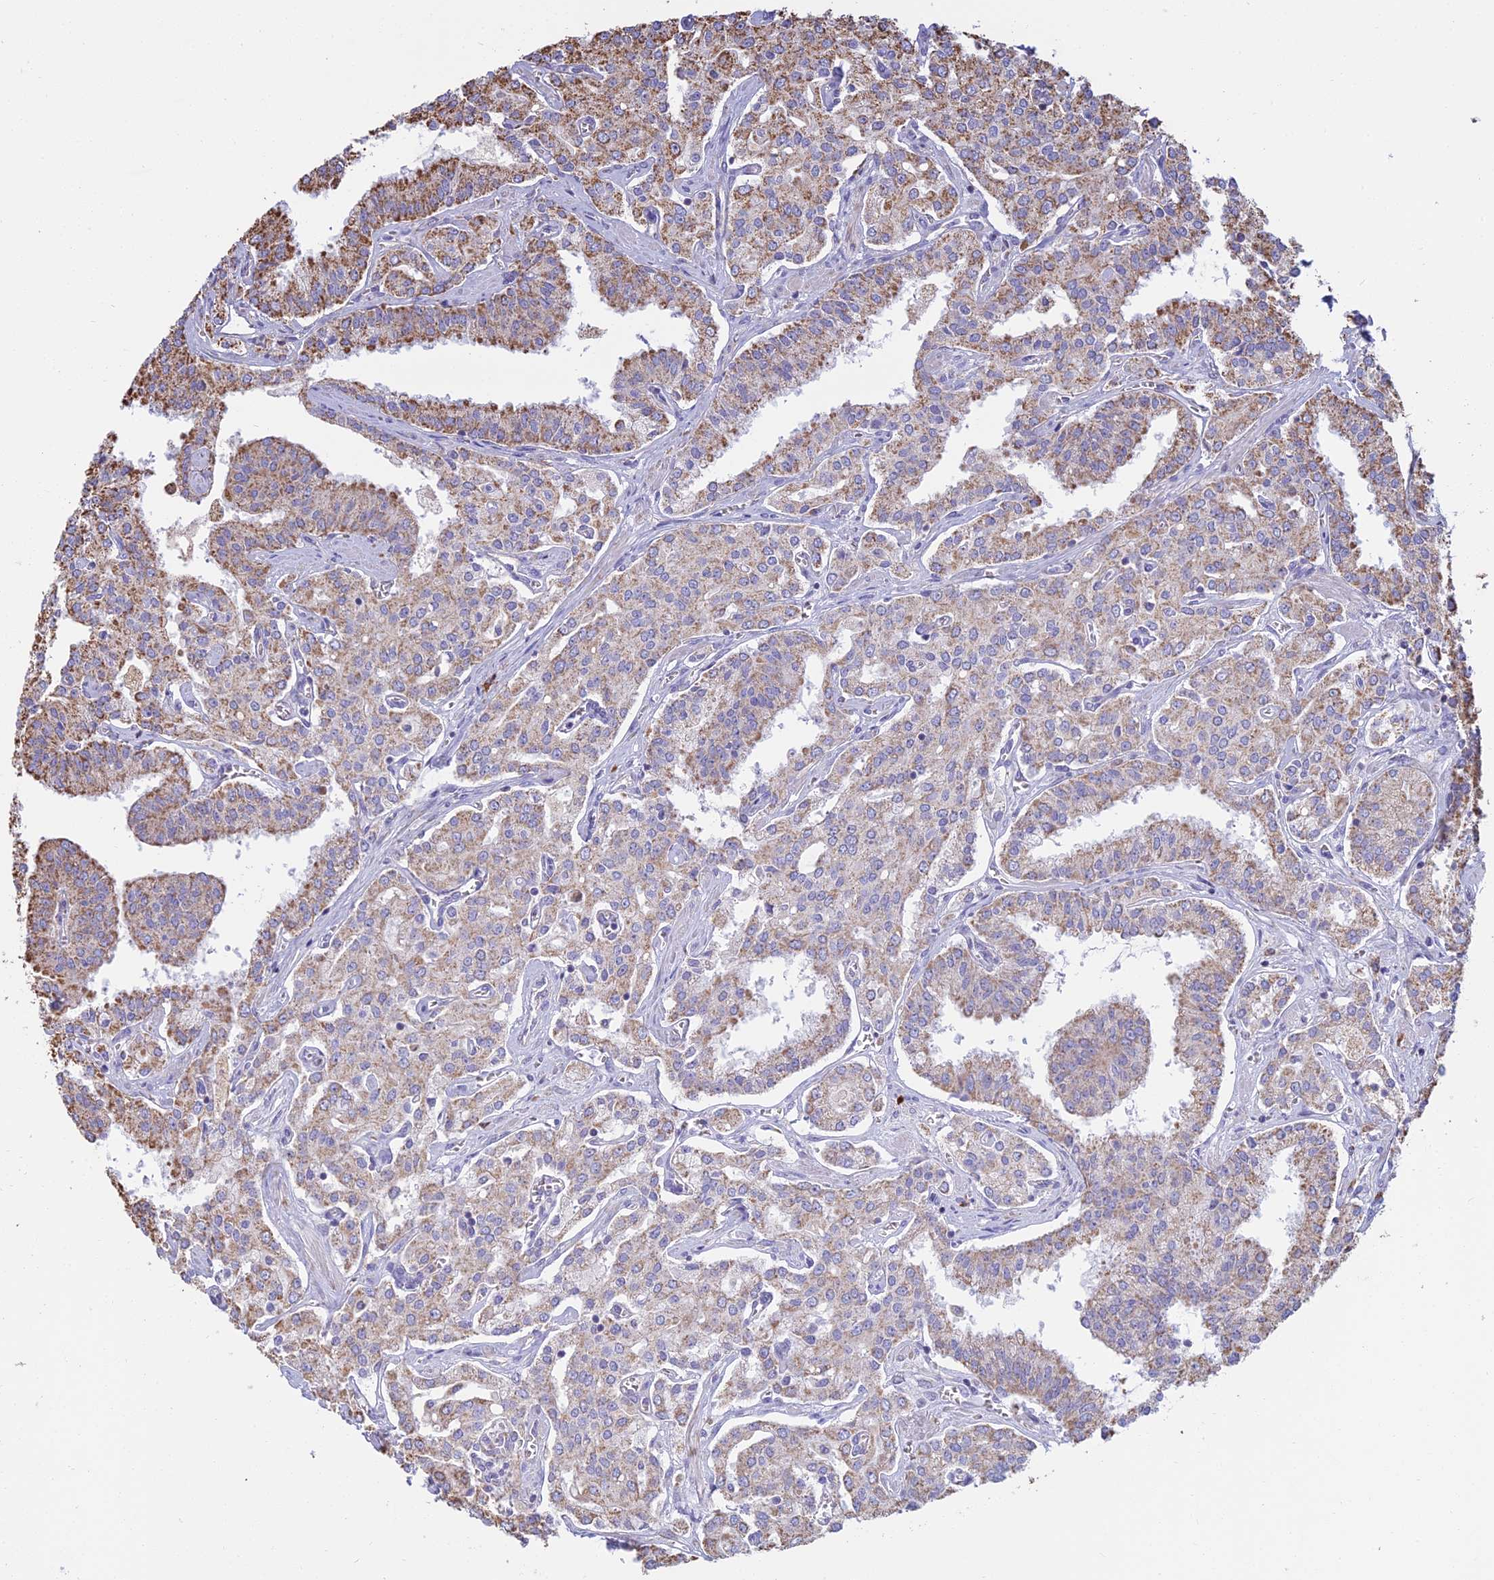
{"staining": {"intensity": "moderate", "quantity": ">75%", "location": "cytoplasmic/membranous"}, "tissue": "prostate cancer", "cell_type": "Tumor cells", "image_type": "cancer", "snomed": [{"axis": "morphology", "description": "Adenocarcinoma, High grade"}, {"axis": "topography", "description": "Prostate"}], "caption": "High-power microscopy captured an IHC photomicrograph of prostate cancer (adenocarcinoma (high-grade)), revealing moderate cytoplasmic/membranous staining in approximately >75% of tumor cells.", "gene": "OR2W3", "patient": {"sex": "male", "age": 71}}